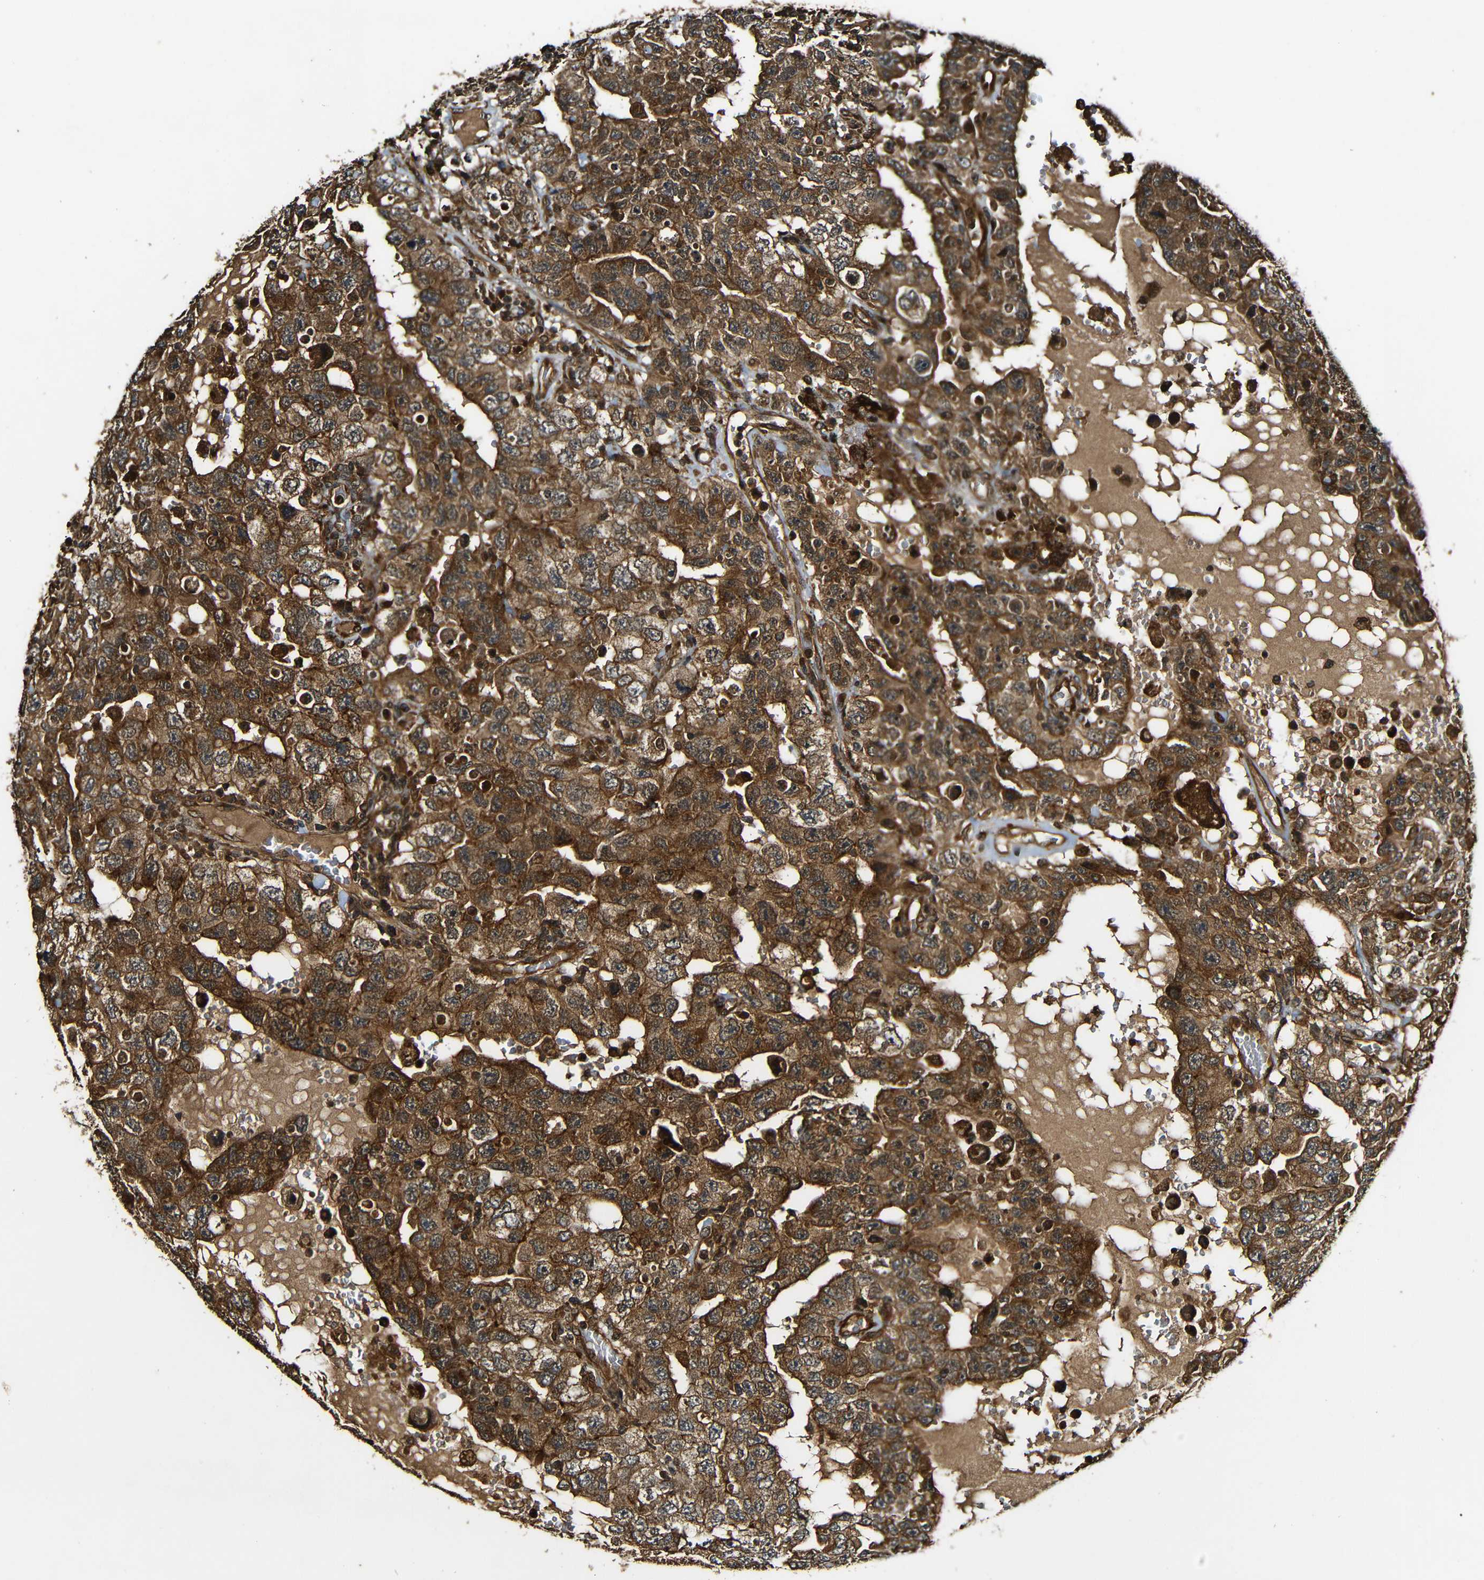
{"staining": {"intensity": "strong", "quantity": ">75%", "location": "cytoplasmic/membranous"}, "tissue": "testis cancer", "cell_type": "Tumor cells", "image_type": "cancer", "snomed": [{"axis": "morphology", "description": "Carcinoma, Embryonal, NOS"}, {"axis": "topography", "description": "Testis"}], "caption": "An image showing strong cytoplasmic/membranous positivity in approximately >75% of tumor cells in testis cancer (embryonal carcinoma), as visualized by brown immunohistochemical staining.", "gene": "CASP8", "patient": {"sex": "male", "age": 26}}